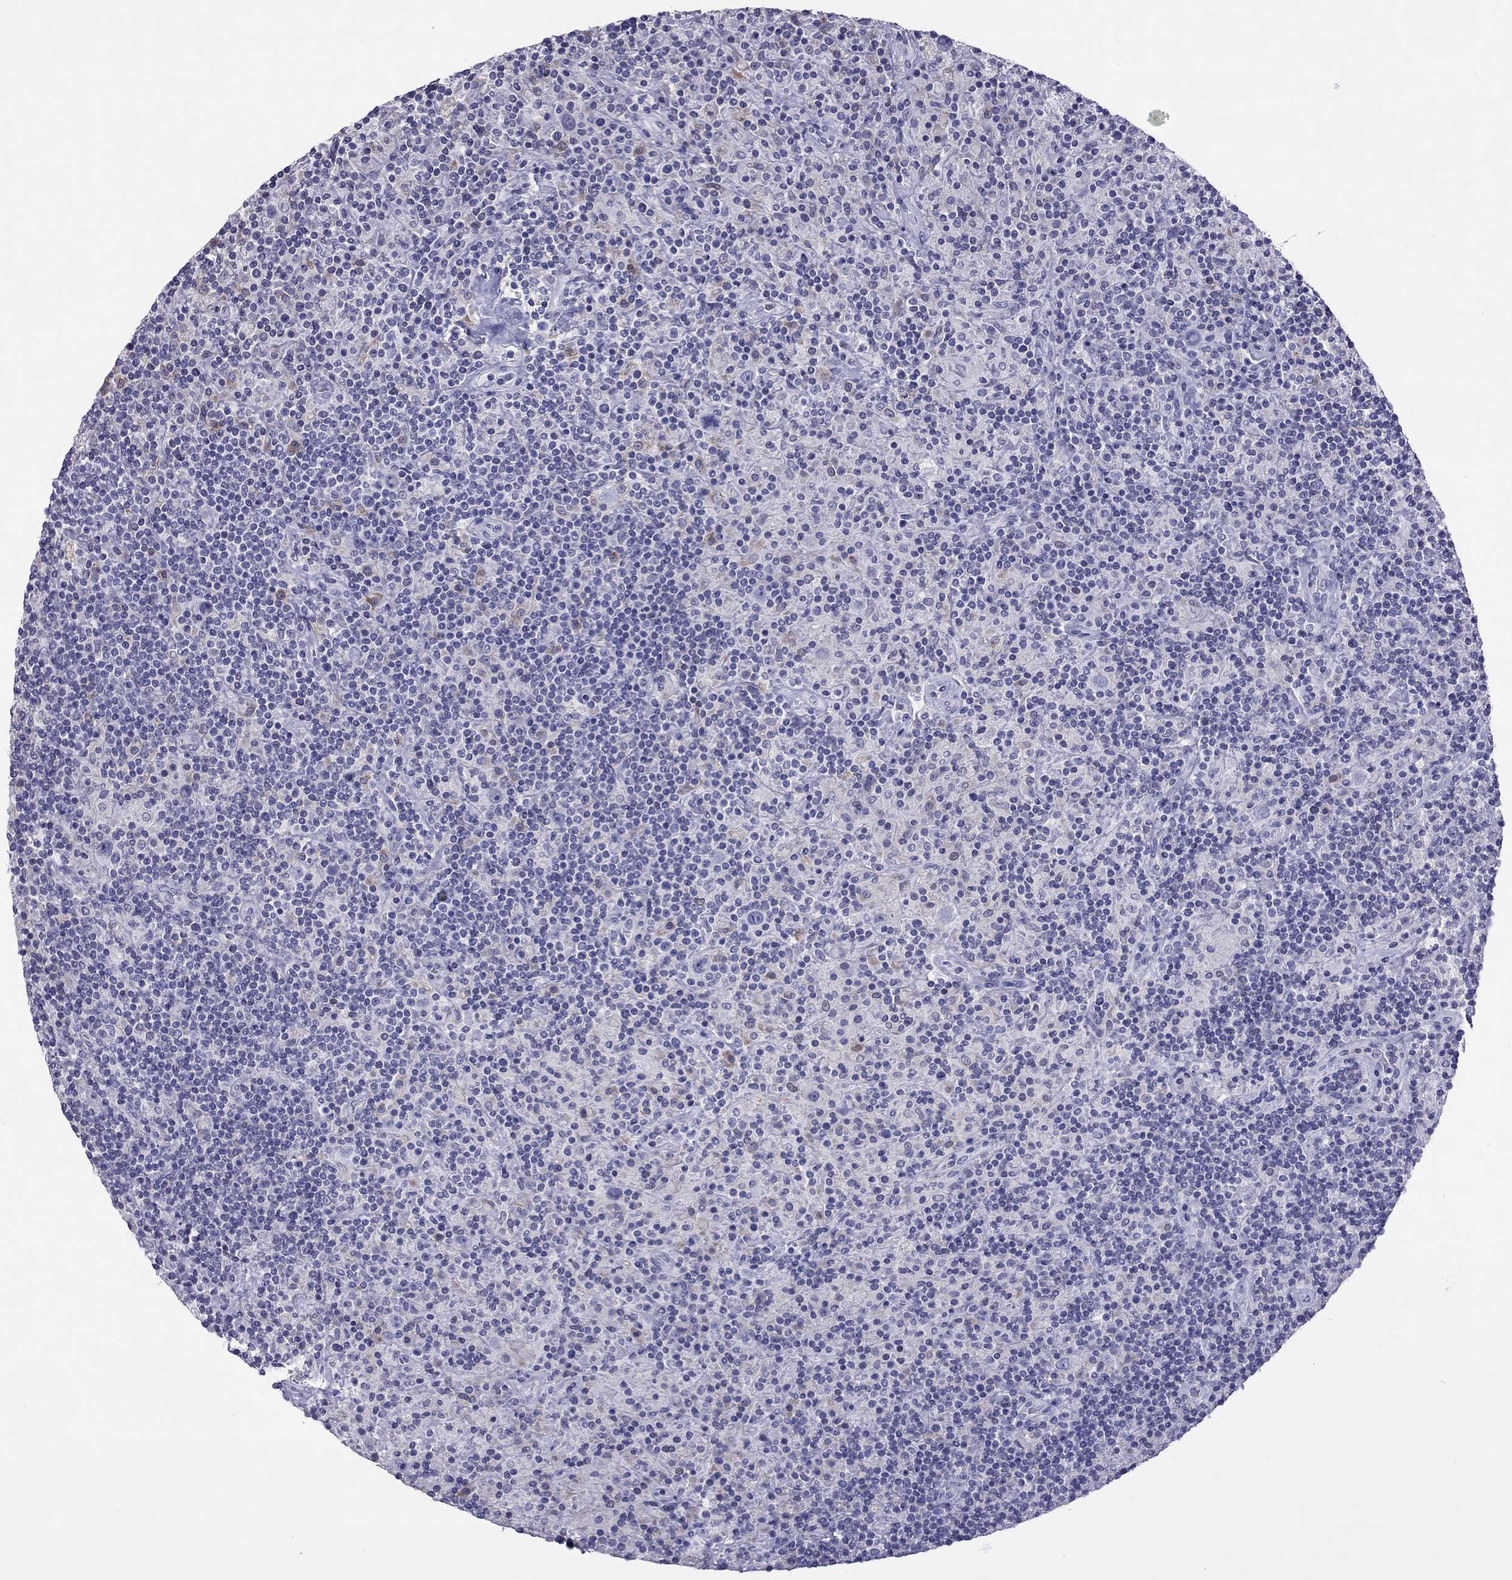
{"staining": {"intensity": "negative", "quantity": "none", "location": "none"}, "tissue": "lymphoma", "cell_type": "Tumor cells", "image_type": "cancer", "snomed": [{"axis": "morphology", "description": "Hodgkin's disease, NOS"}, {"axis": "topography", "description": "Lymph node"}], "caption": "Tumor cells are negative for protein expression in human Hodgkin's disease.", "gene": "SLC46A2", "patient": {"sex": "male", "age": 70}}